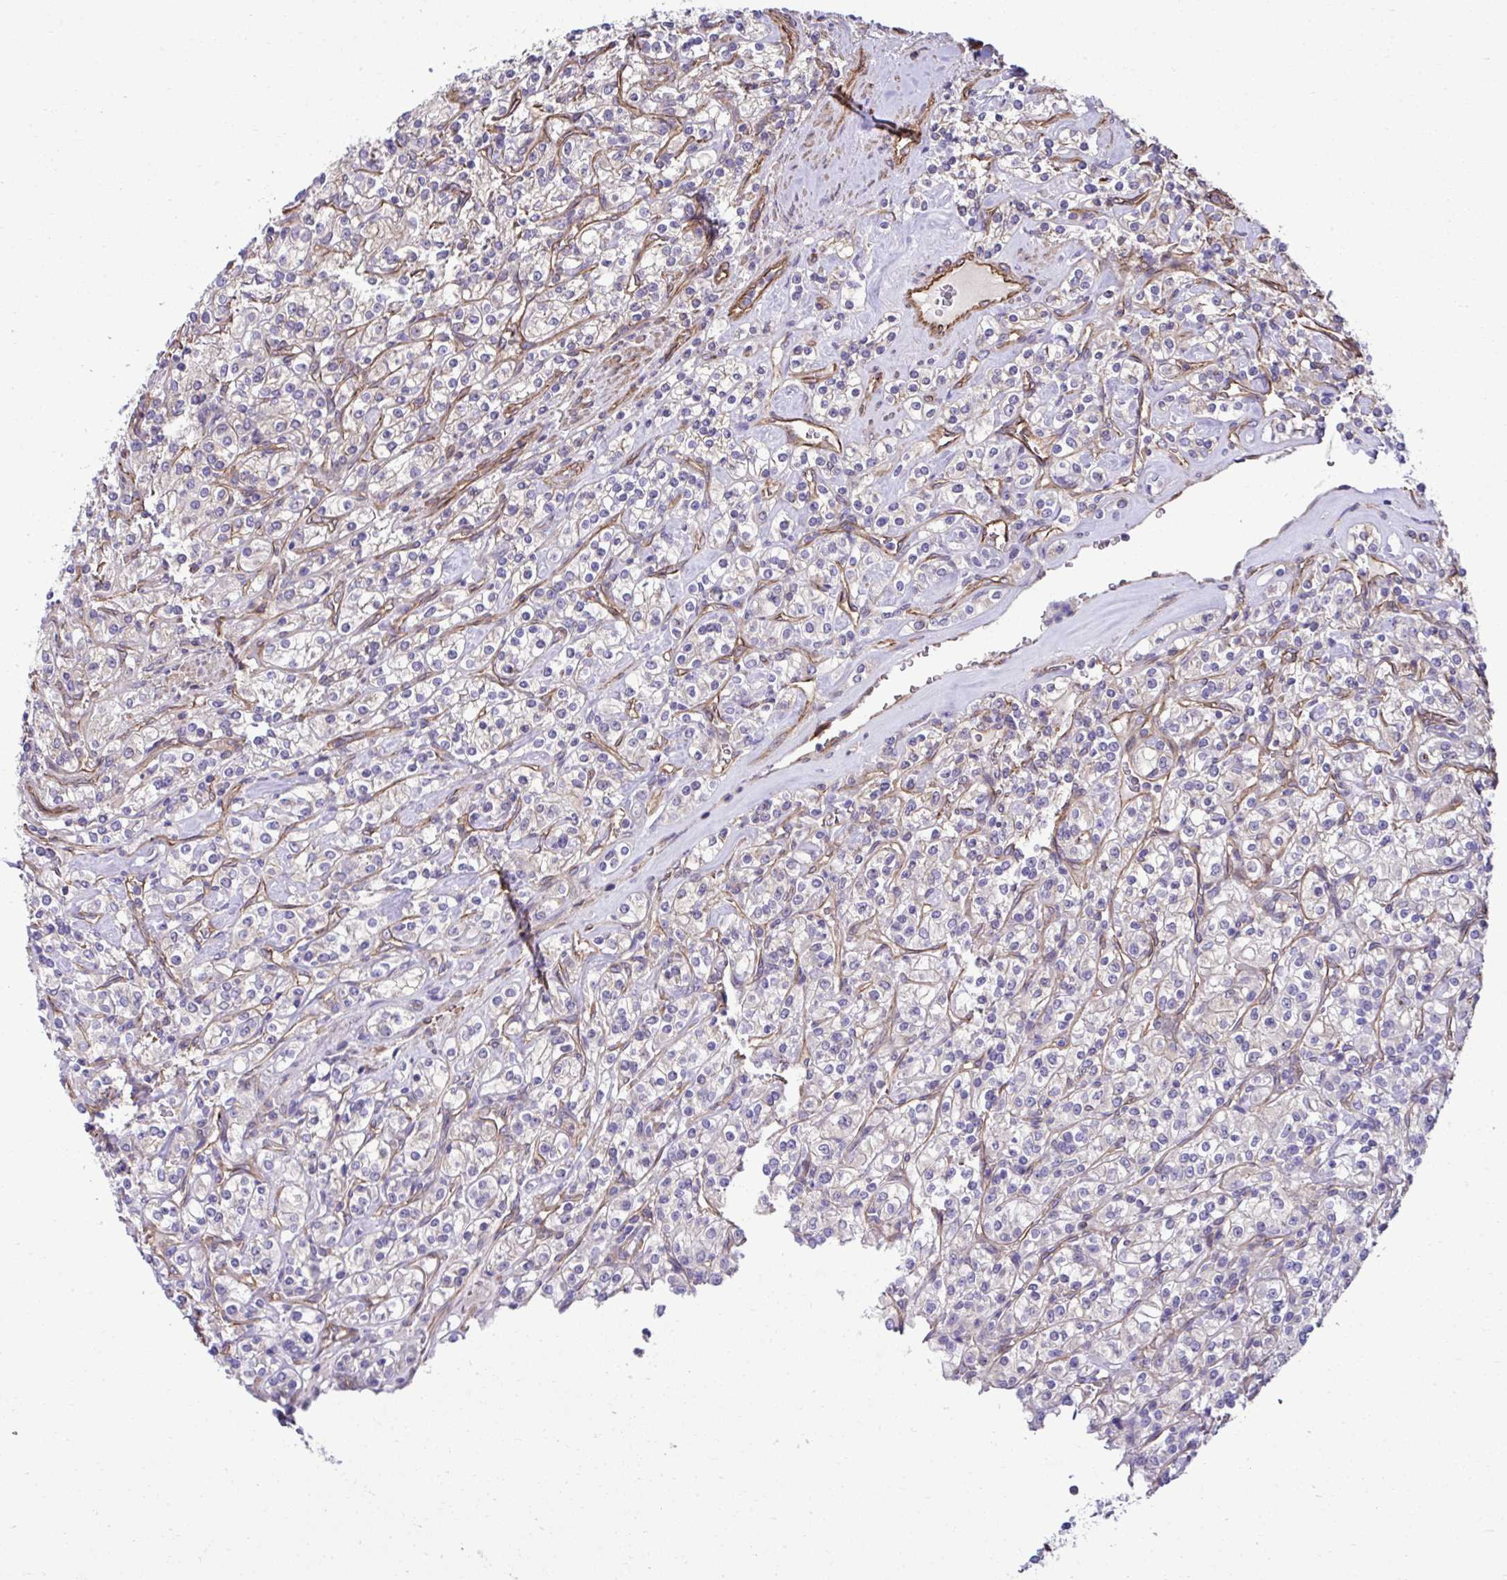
{"staining": {"intensity": "weak", "quantity": "<25%", "location": "cytoplasmic/membranous"}, "tissue": "renal cancer", "cell_type": "Tumor cells", "image_type": "cancer", "snomed": [{"axis": "morphology", "description": "Adenocarcinoma, NOS"}, {"axis": "topography", "description": "Kidney"}], "caption": "There is no significant expression in tumor cells of renal adenocarcinoma. (Stains: DAB (3,3'-diaminobenzidine) immunohistochemistry with hematoxylin counter stain, Microscopy: brightfield microscopy at high magnification).", "gene": "TRIM52", "patient": {"sex": "male", "age": 77}}